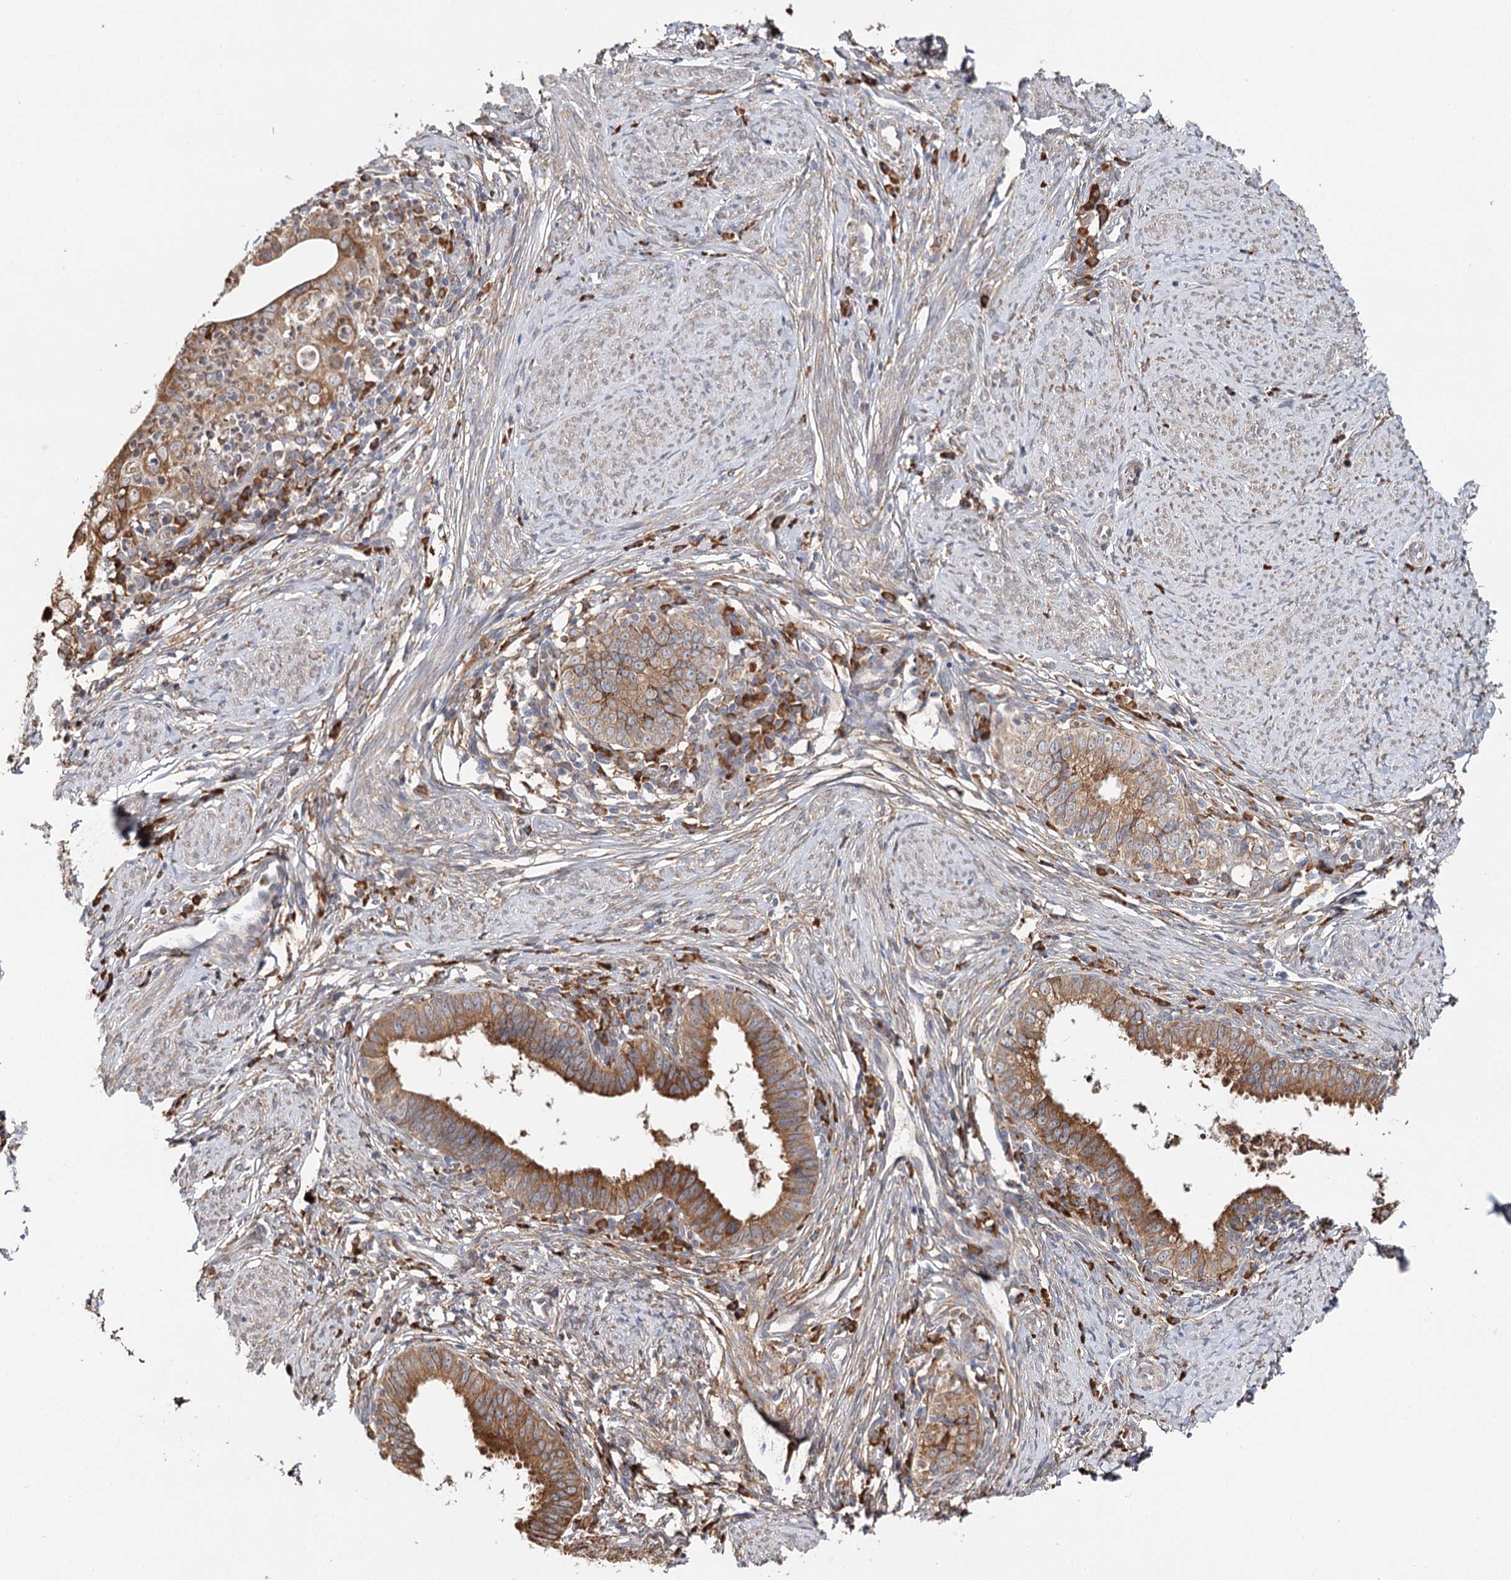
{"staining": {"intensity": "strong", "quantity": ">75%", "location": "cytoplasmic/membranous"}, "tissue": "cervical cancer", "cell_type": "Tumor cells", "image_type": "cancer", "snomed": [{"axis": "morphology", "description": "Adenocarcinoma, NOS"}, {"axis": "topography", "description": "Cervix"}], "caption": "There is high levels of strong cytoplasmic/membranous expression in tumor cells of adenocarcinoma (cervical), as demonstrated by immunohistochemical staining (brown color).", "gene": "VEGFA", "patient": {"sex": "female", "age": 36}}